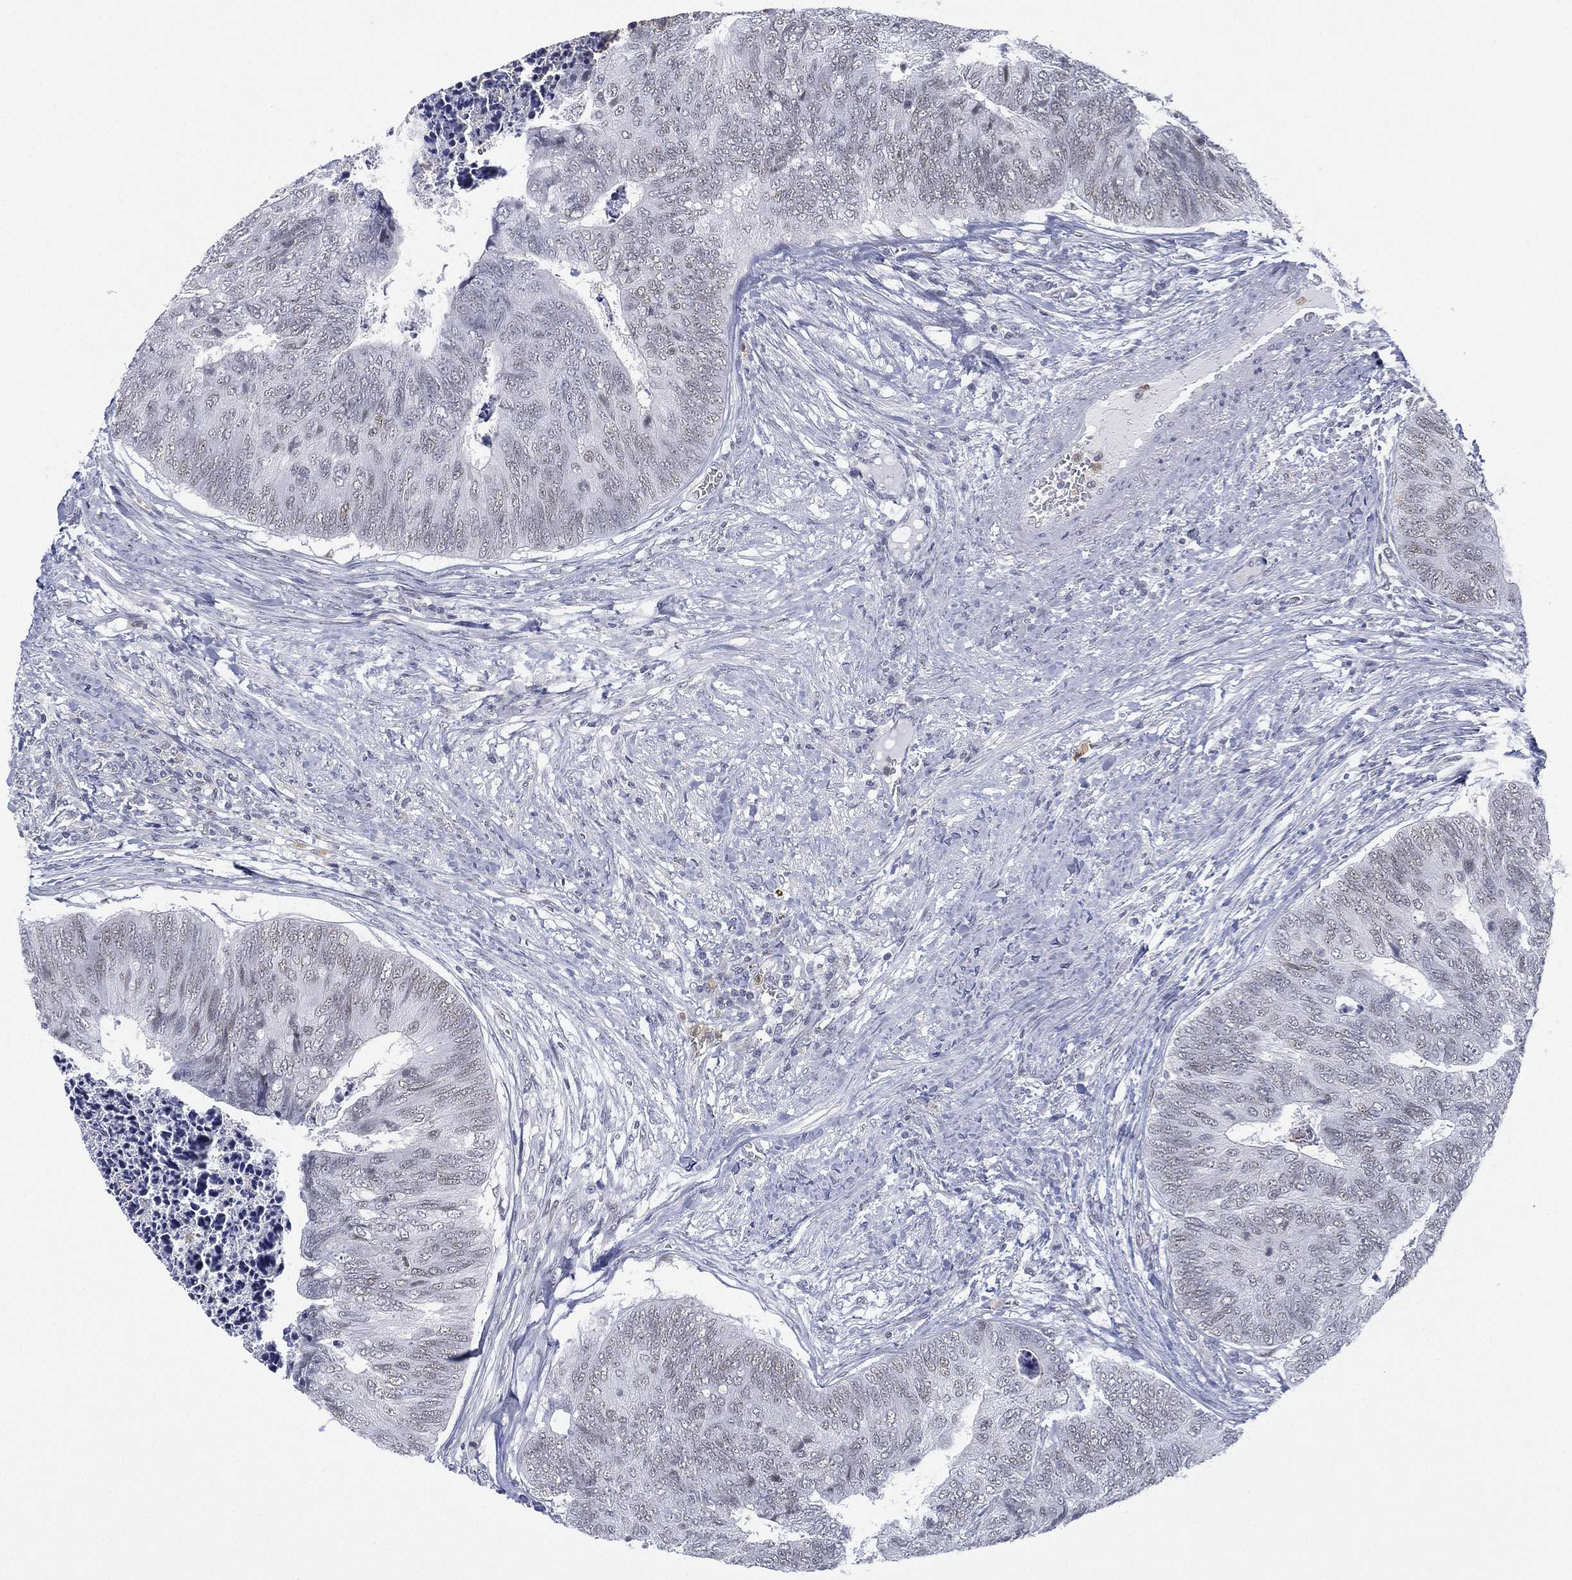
{"staining": {"intensity": "negative", "quantity": "none", "location": "none"}, "tissue": "colorectal cancer", "cell_type": "Tumor cells", "image_type": "cancer", "snomed": [{"axis": "morphology", "description": "Adenocarcinoma, NOS"}, {"axis": "topography", "description": "Colon"}], "caption": "Immunohistochemistry micrograph of human colorectal cancer (adenocarcinoma) stained for a protein (brown), which exhibits no expression in tumor cells. (Immunohistochemistry, brightfield microscopy, high magnification).", "gene": "ZNF711", "patient": {"sex": "female", "age": 67}}